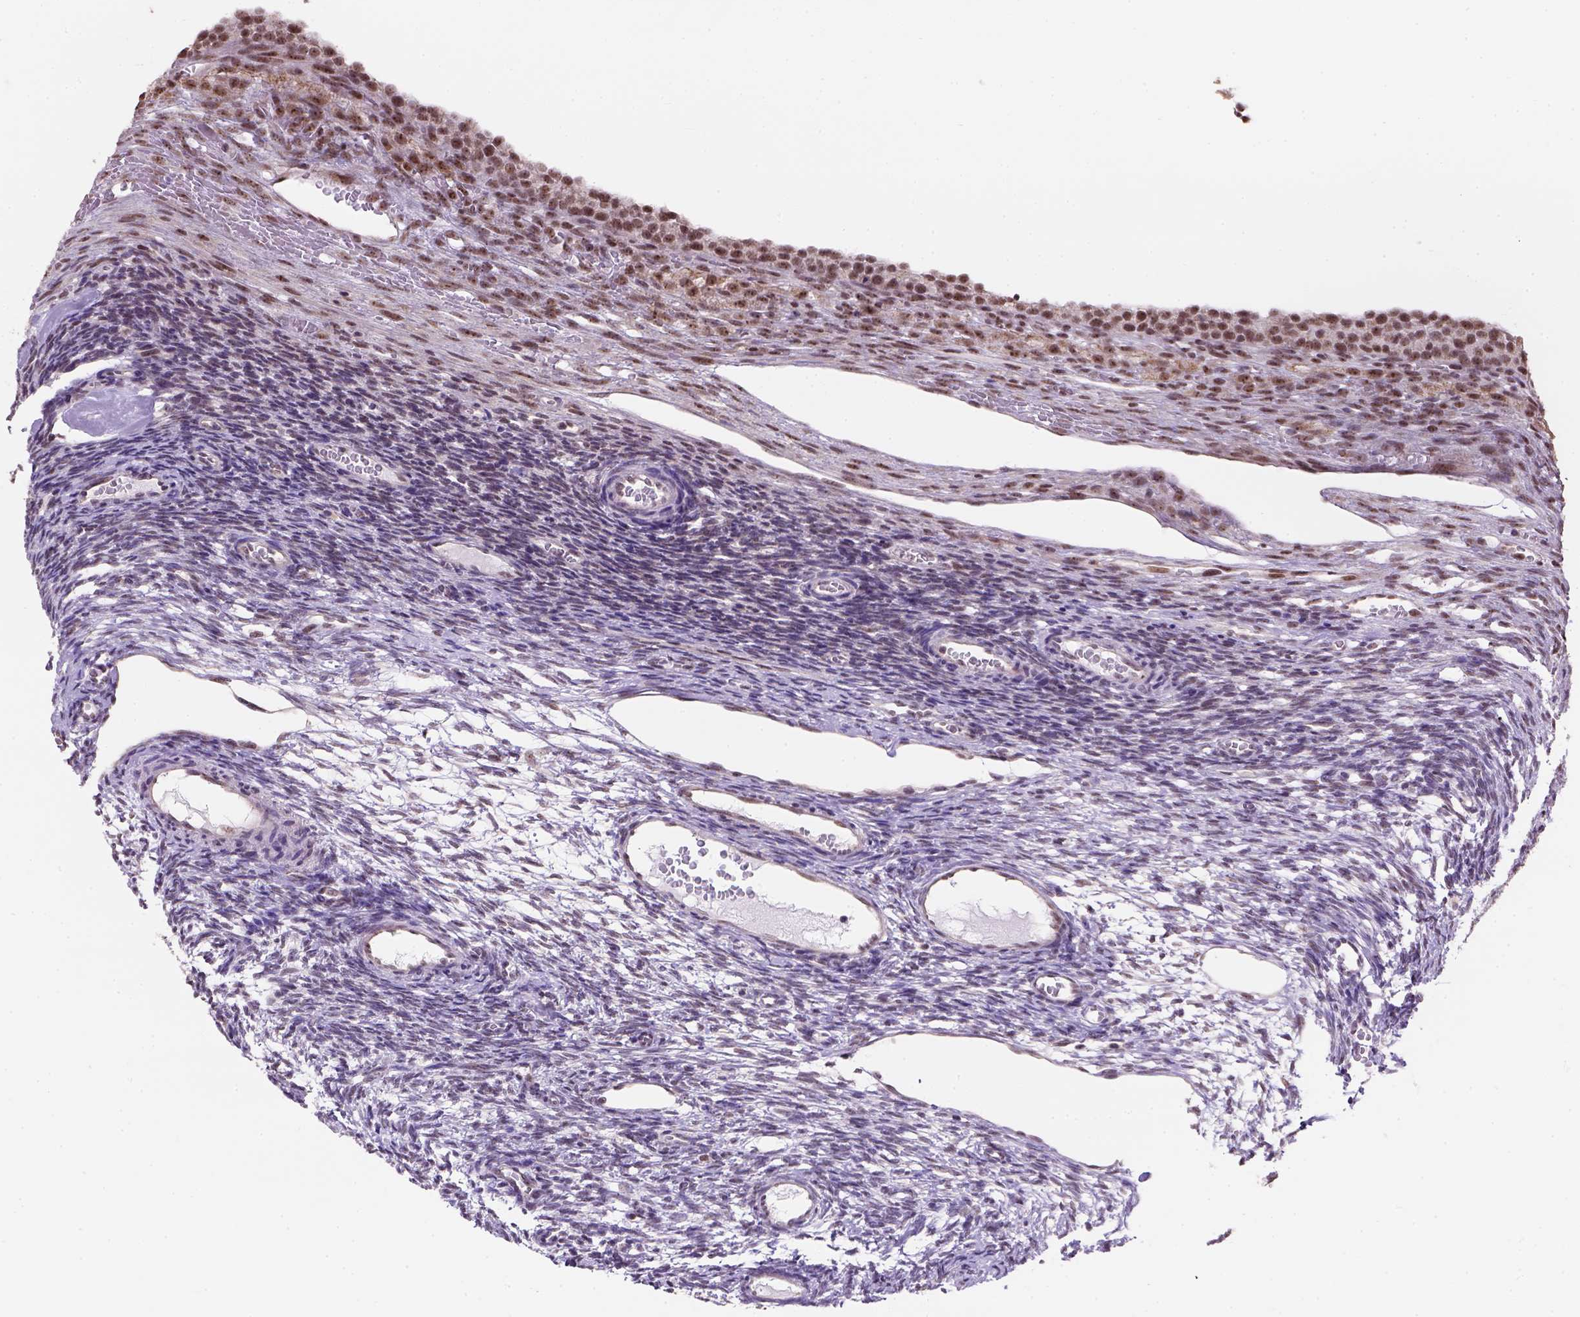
{"staining": {"intensity": "strong", "quantity": ">75%", "location": "nuclear"}, "tissue": "ovary", "cell_type": "Follicle cells", "image_type": "normal", "snomed": [{"axis": "morphology", "description": "Normal tissue, NOS"}, {"axis": "topography", "description": "Ovary"}], "caption": "Protein staining exhibits strong nuclear expression in approximately >75% of follicle cells in unremarkable ovary. (DAB = brown stain, brightfield microscopy at high magnification).", "gene": "DDX50", "patient": {"sex": "female", "age": 34}}